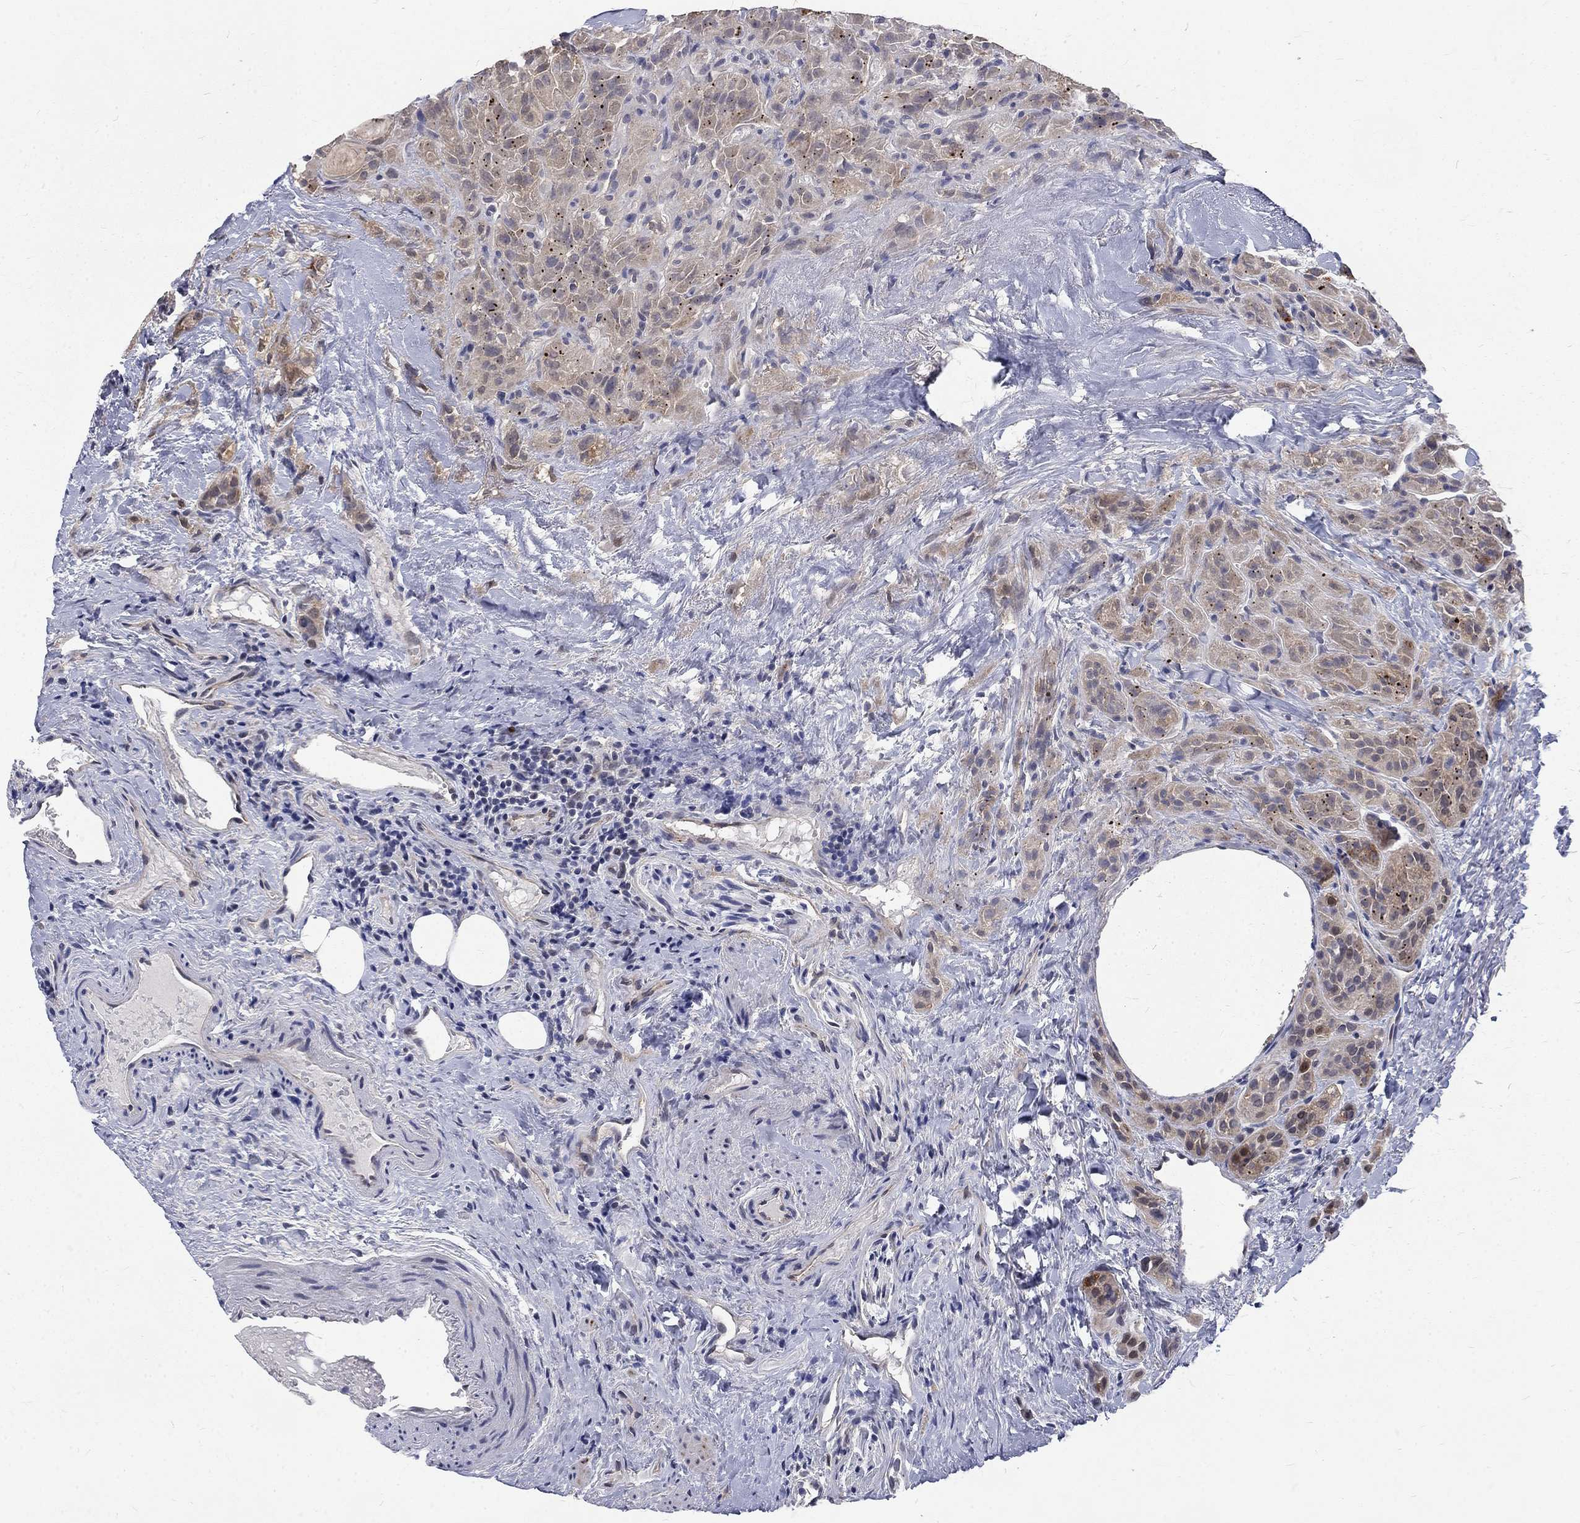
{"staining": {"intensity": "weak", "quantity": ">75%", "location": "cytoplasmic/membranous"}, "tissue": "thyroid cancer", "cell_type": "Tumor cells", "image_type": "cancer", "snomed": [{"axis": "morphology", "description": "Papillary adenocarcinoma, NOS"}, {"axis": "topography", "description": "Thyroid gland"}], "caption": "The image reveals a brown stain indicating the presence of a protein in the cytoplasmic/membranous of tumor cells in thyroid cancer. Using DAB (brown) and hematoxylin (blue) stains, captured at high magnification using brightfield microscopy.", "gene": "PHKA1", "patient": {"sex": "female", "age": 45}}